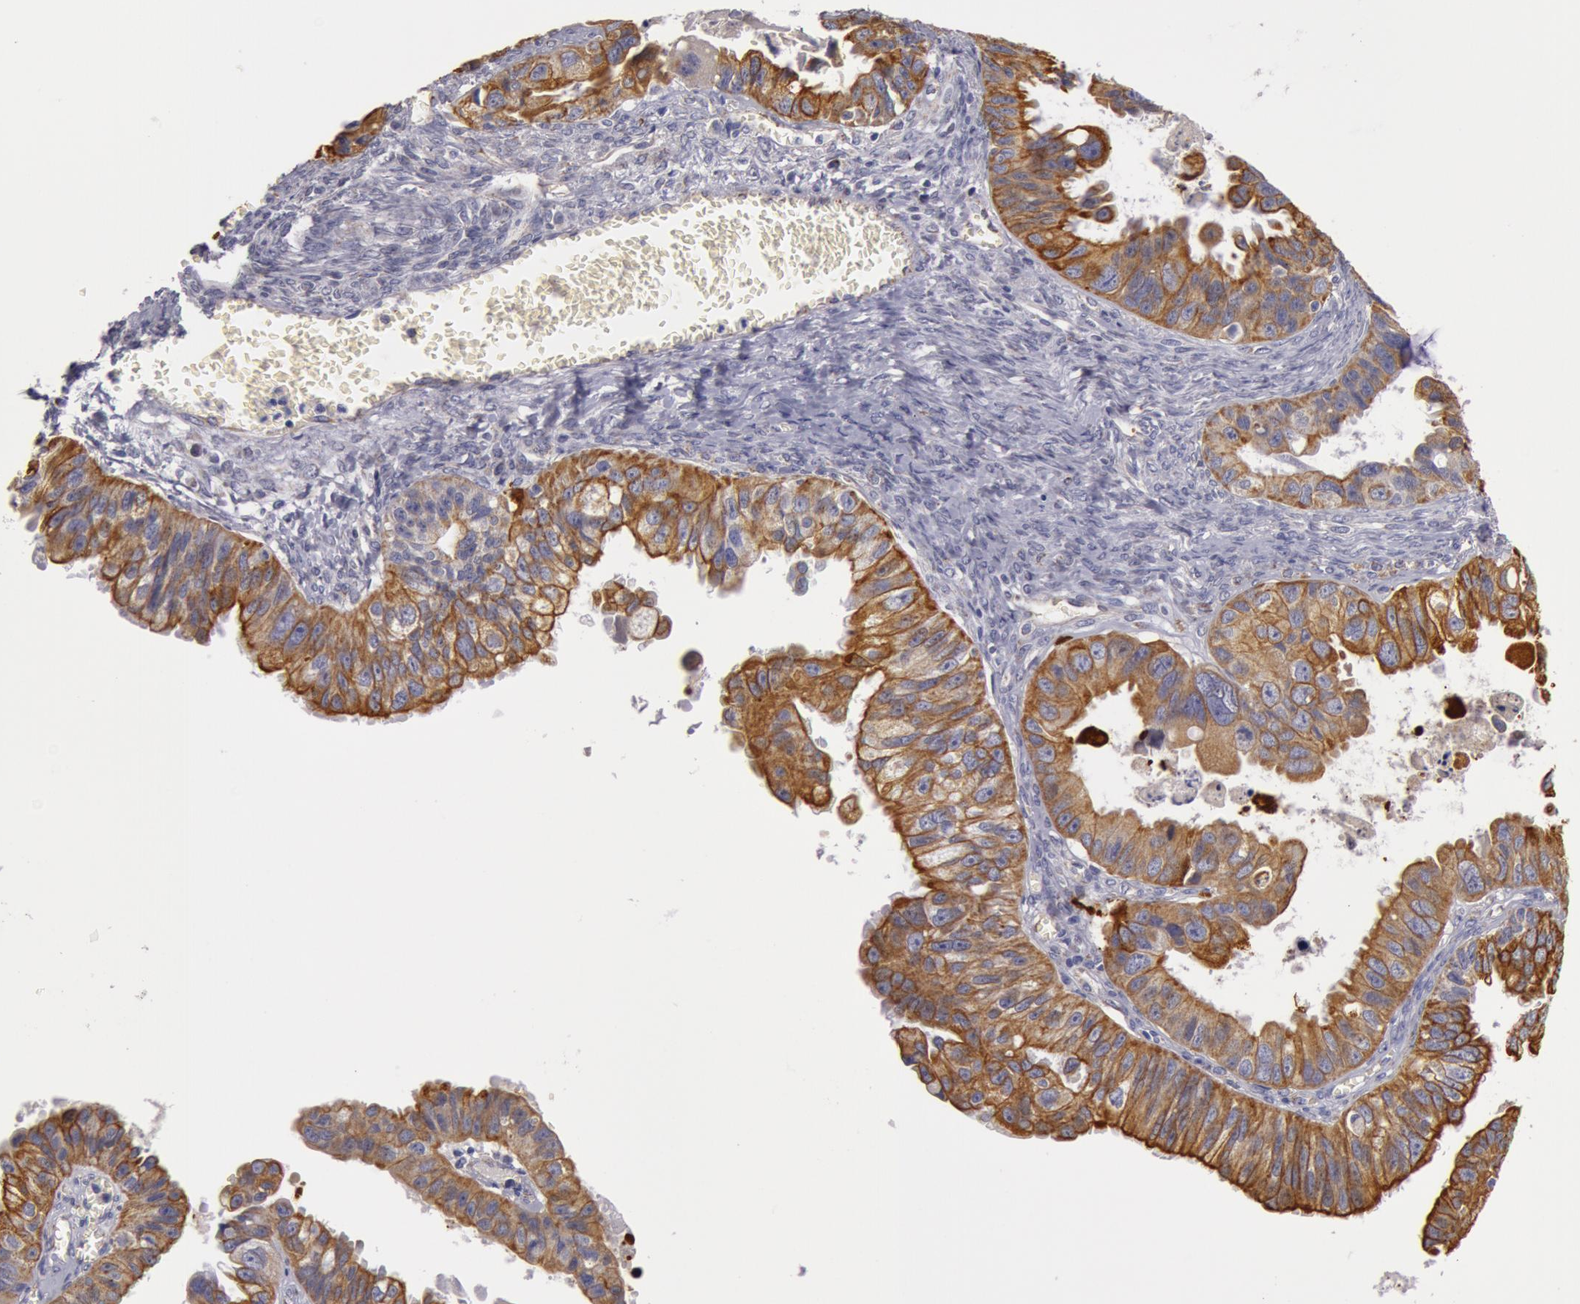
{"staining": {"intensity": "strong", "quantity": ">75%", "location": "cytoplasmic/membranous"}, "tissue": "ovarian cancer", "cell_type": "Tumor cells", "image_type": "cancer", "snomed": [{"axis": "morphology", "description": "Carcinoma, endometroid"}, {"axis": "topography", "description": "Ovary"}], "caption": "Tumor cells reveal high levels of strong cytoplasmic/membranous expression in about >75% of cells in human endometroid carcinoma (ovarian).", "gene": "KRT18", "patient": {"sex": "female", "age": 85}}